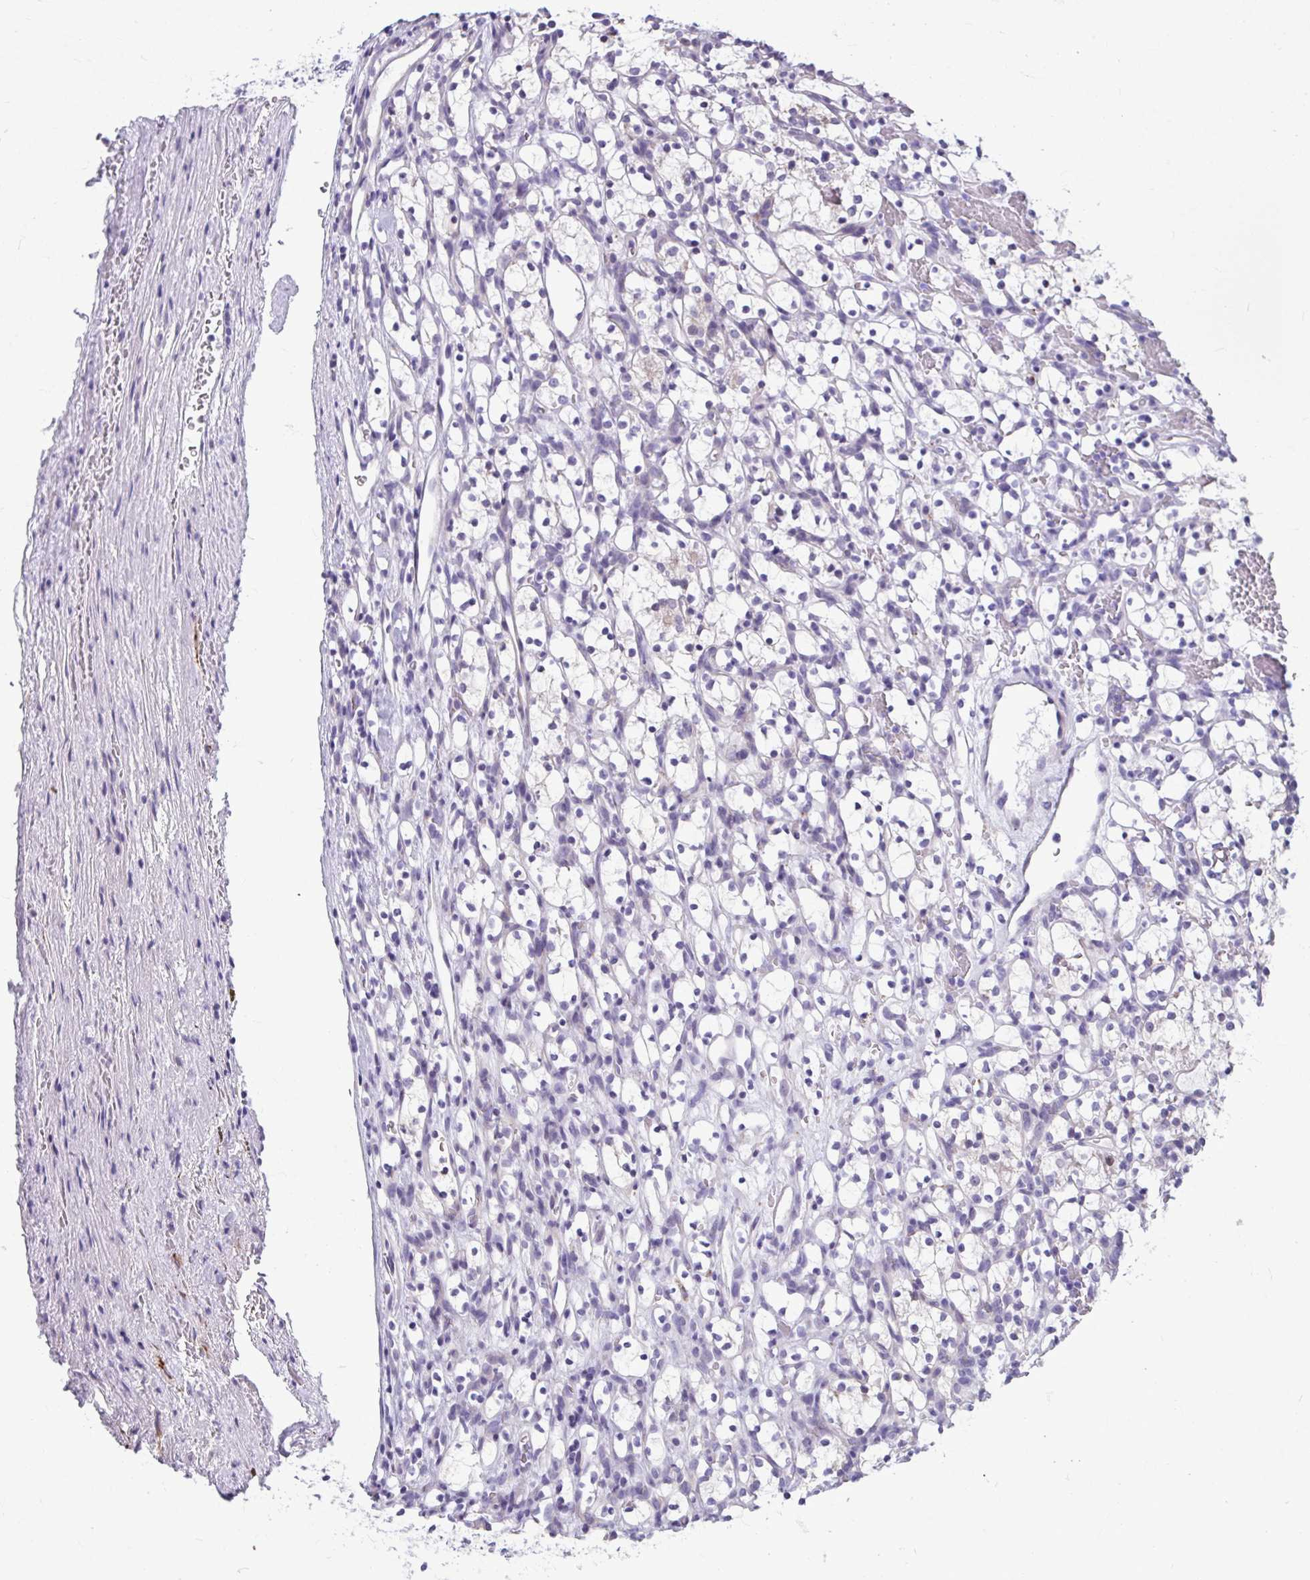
{"staining": {"intensity": "negative", "quantity": "none", "location": "none"}, "tissue": "renal cancer", "cell_type": "Tumor cells", "image_type": "cancer", "snomed": [{"axis": "morphology", "description": "Adenocarcinoma, NOS"}, {"axis": "topography", "description": "Kidney"}], "caption": "Renal cancer stained for a protein using immunohistochemistry (IHC) shows no positivity tumor cells.", "gene": "SERPINI1", "patient": {"sex": "female", "age": 69}}